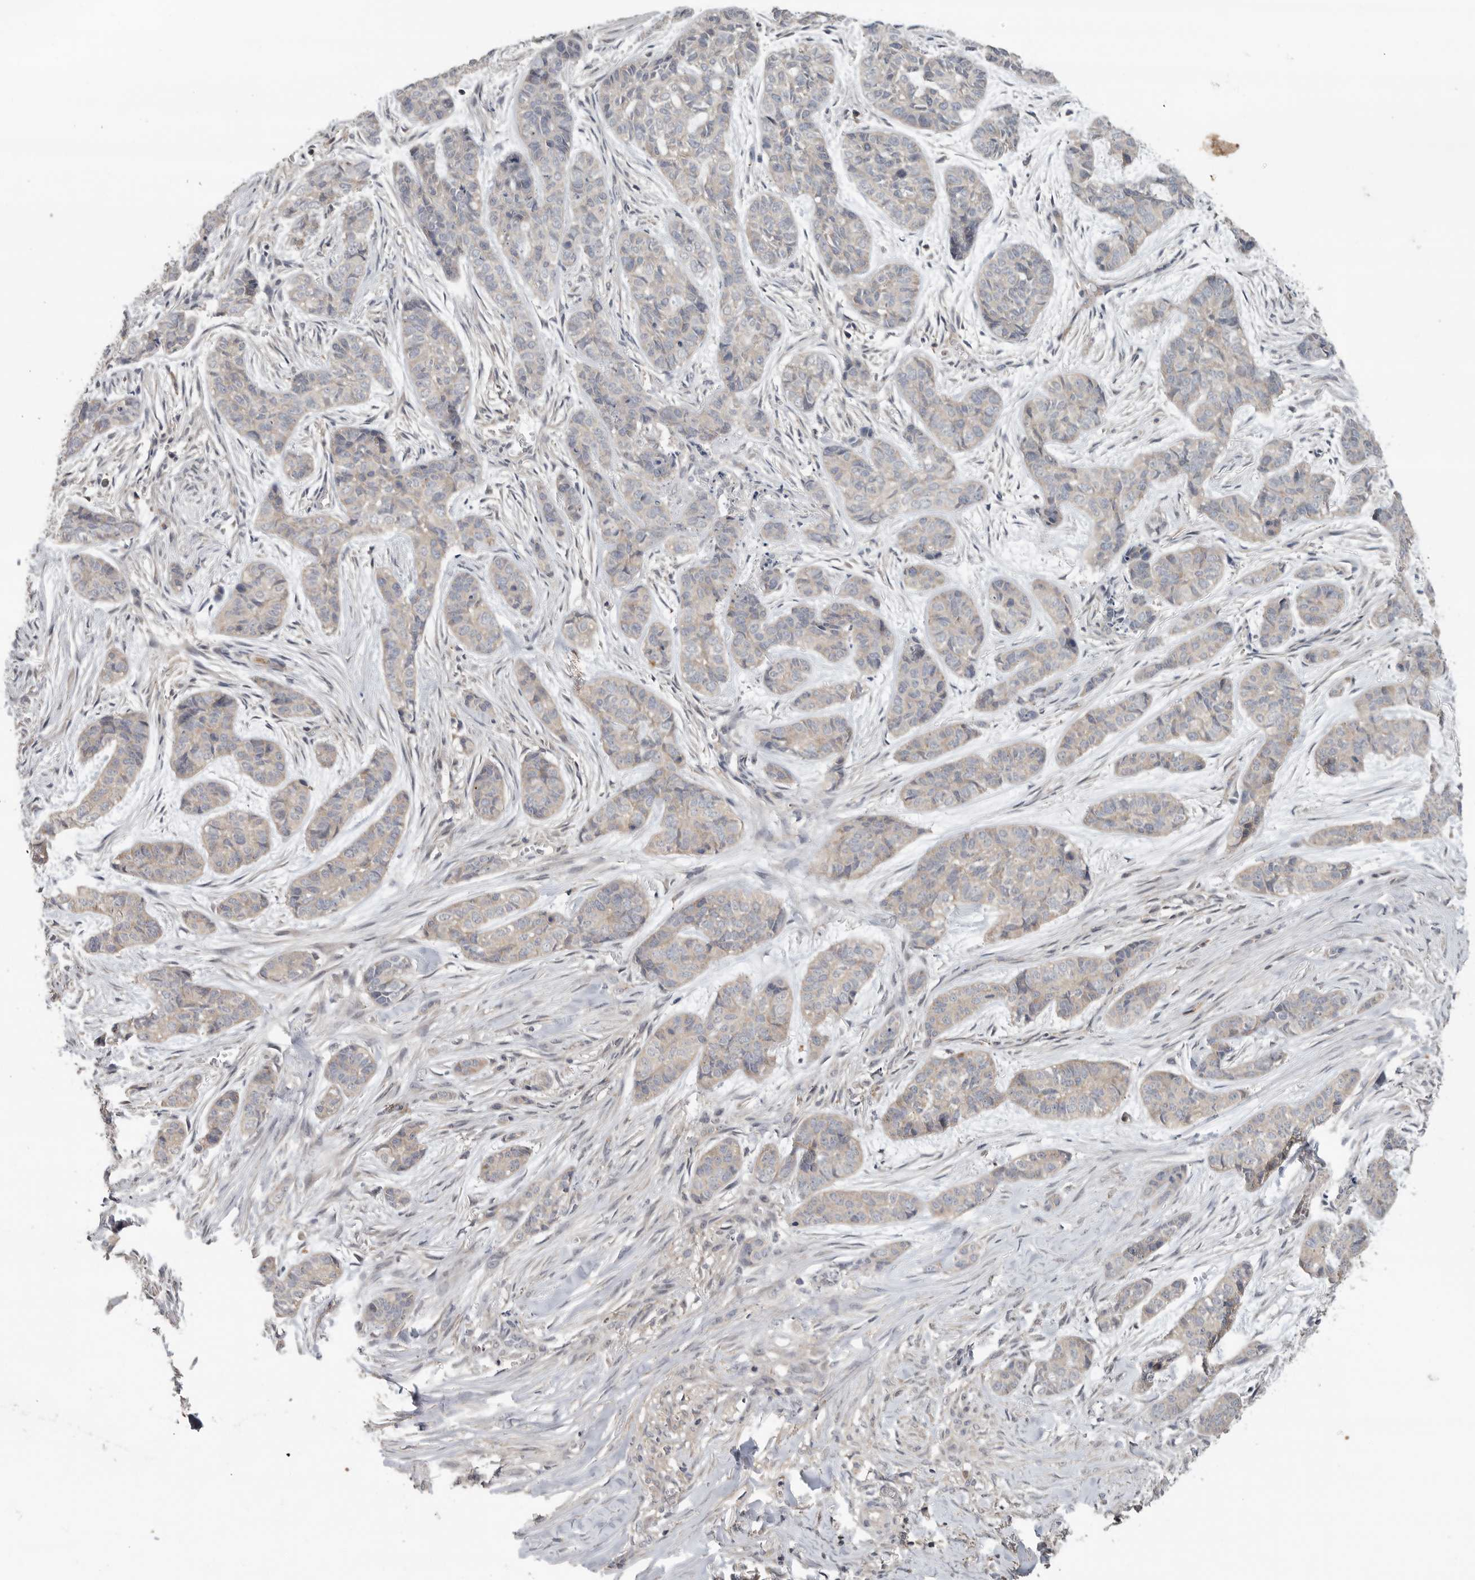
{"staining": {"intensity": "negative", "quantity": "none", "location": "none"}, "tissue": "skin cancer", "cell_type": "Tumor cells", "image_type": "cancer", "snomed": [{"axis": "morphology", "description": "Basal cell carcinoma"}, {"axis": "topography", "description": "Skin"}], "caption": "High power microscopy micrograph of an IHC histopathology image of basal cell carcinoma (skin), revealing no significant expression in tumor cells.", "gene": "KLK5", "patient": {"sex": "female", "age": 64}}